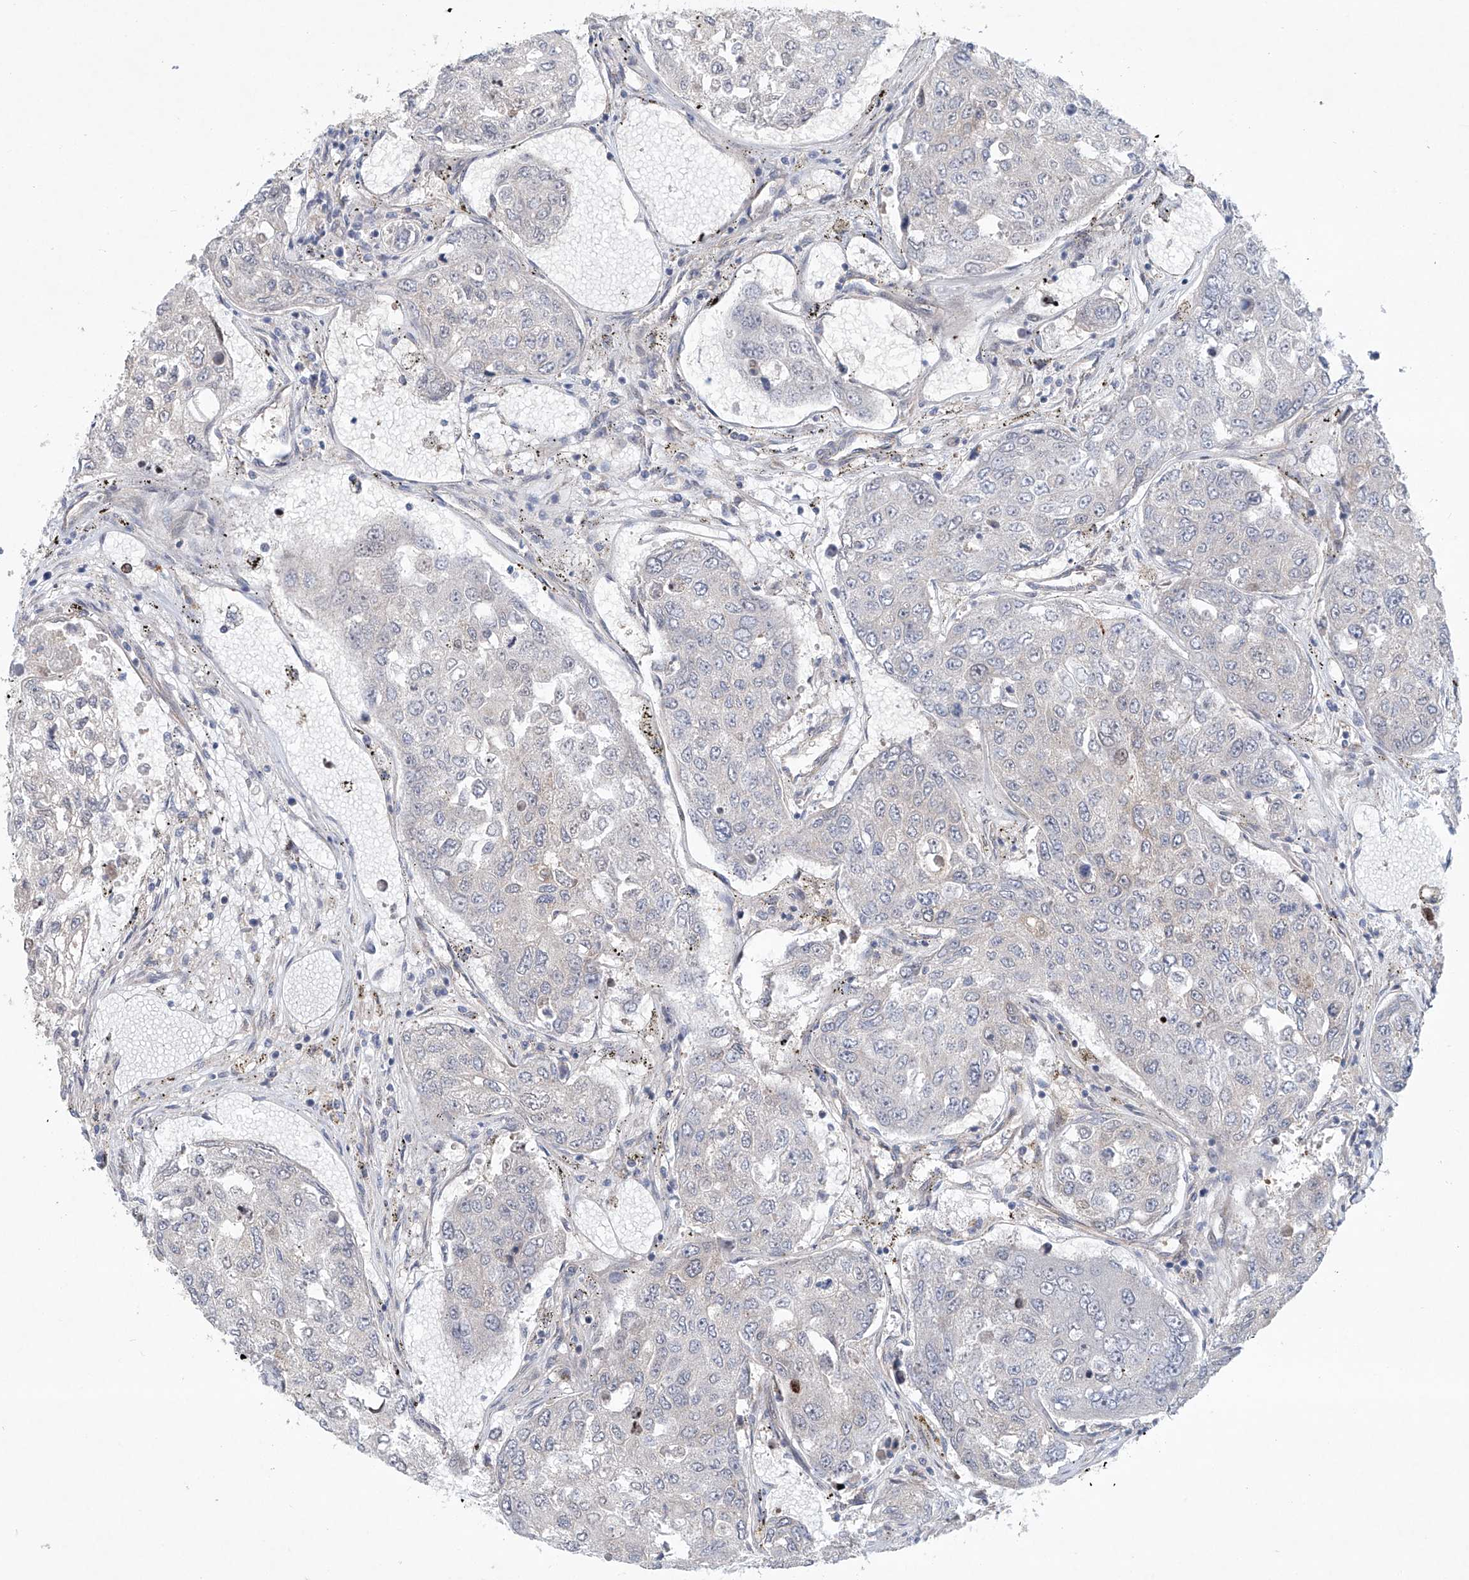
{"staining": {"intensity": "negative", "quantity": "none", "location": "none"}, "tissue": "urothelial cancer", "cell_type": "Tumor cells", "image_type": "cancer", "snomed": [{"axis": "morphology", "description": "Urothelial carcinoma, High grade"}, {"axis": "topography", "description": "Lymph node"}, {"axis": "topography", "description": "Urinary bladder"}], "caption": "High magnification brightfield microscopy of urothelial cancer stained with DAB (3,3'-diaminobenzidine) (brown) and counterstained with hematoxylin (blue): tumor cells show no significant staining. The staining was performed using DAB (3,3'-diaminobenzidine) to visualize the protein expression in brown, while the nuclei were stained in blue with hematoxylin (Magnification: 20x).", "gene": "KLC4", "patient": {"sex": "male", "age": 51}}